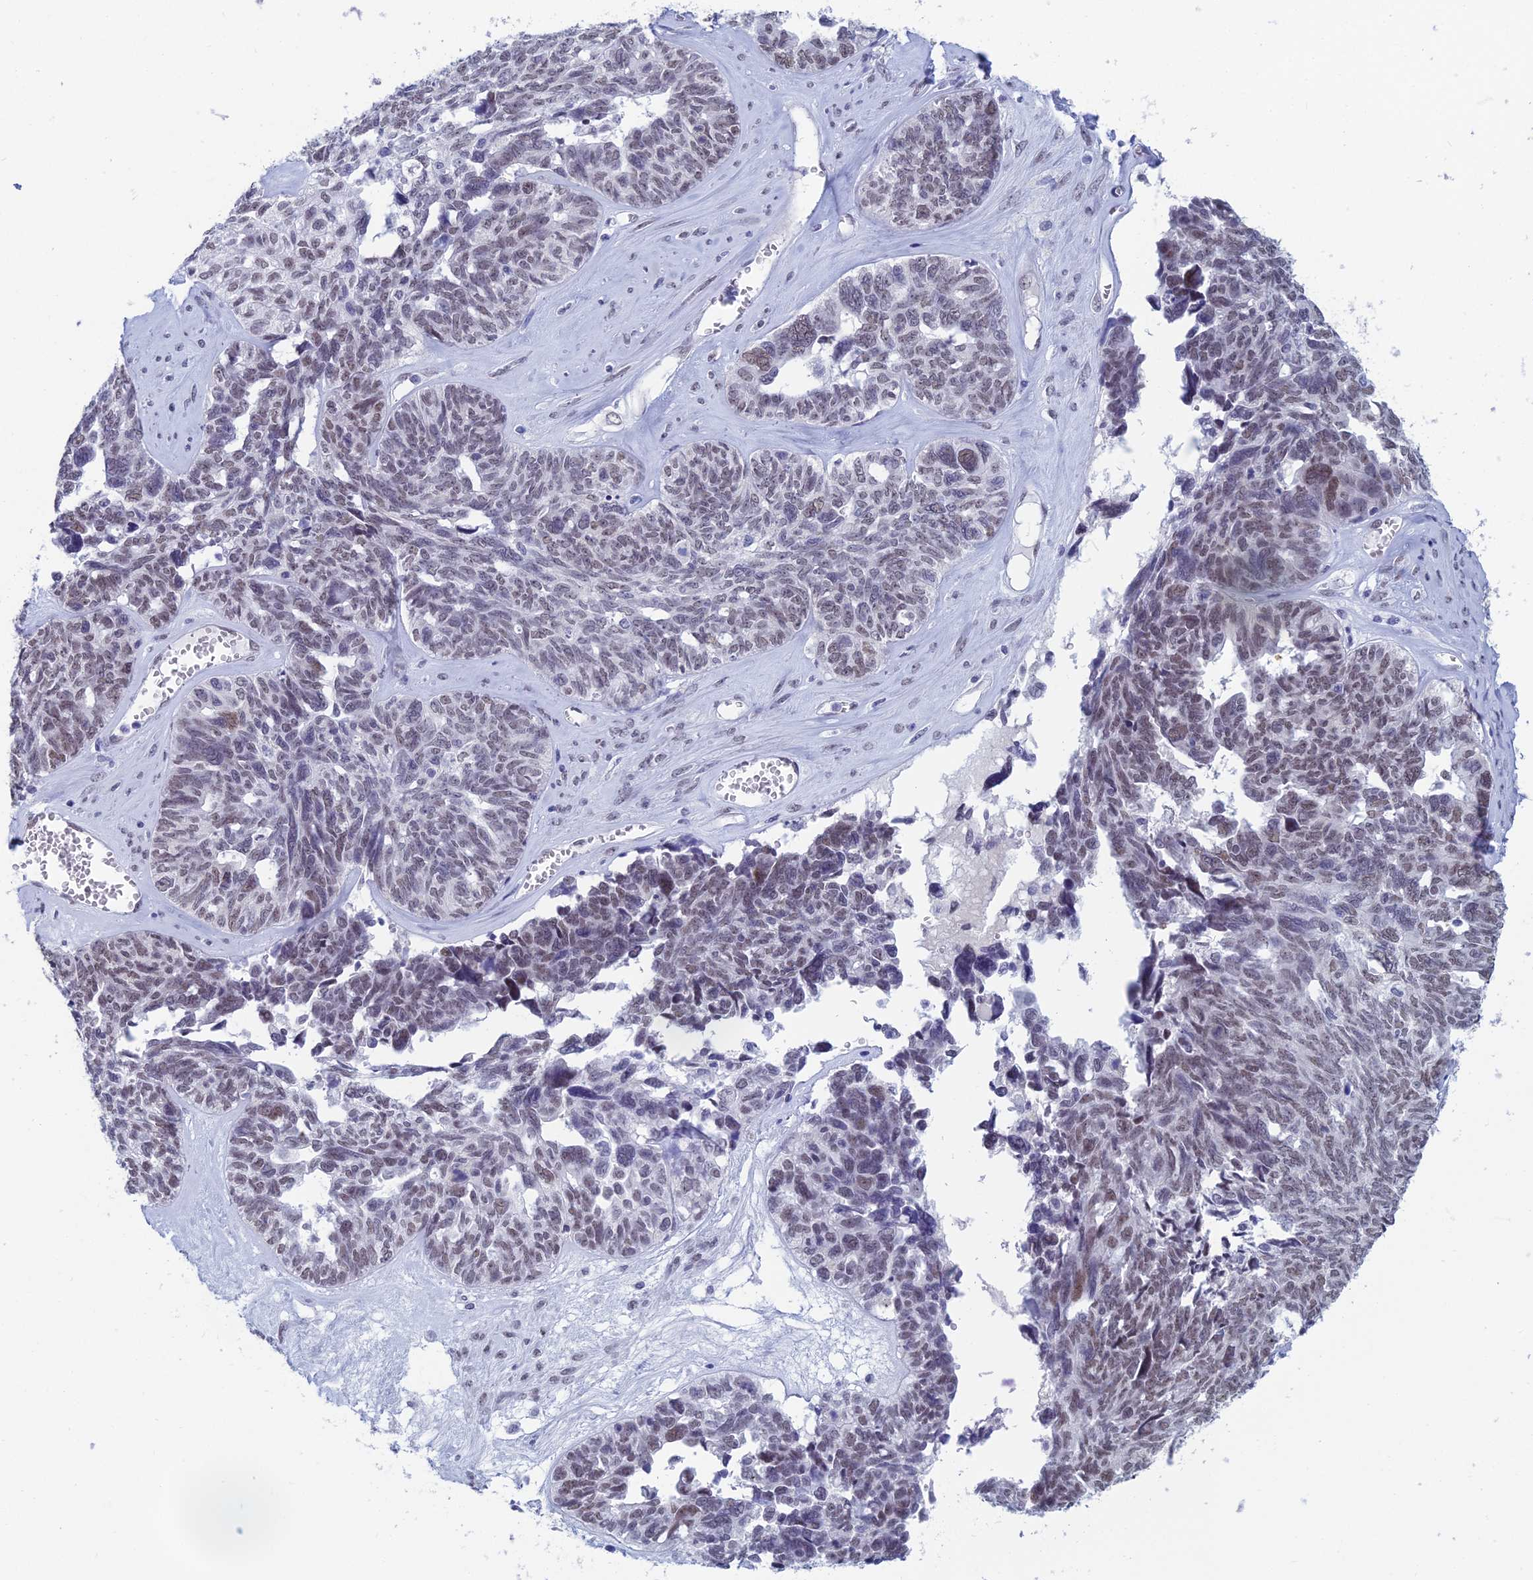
{"staining": {"intensity": "moderate", "quantity": "<25%", "location": "nuclear"}, "tissue": "ovarian cancer", "cell_type": "Tumor cells", "image_type": "cancer", "snomed": [{"axis": "morphology", "description": "Cystadenocarcinoma, serous, NOS"}, {"axis": "topography", "description": "Ovary"}], "caption": "Brown immunohistochemical staining in ovarian serous cystadenocarcinoma shows moderate nuclear staining in approximately <25% of tumor cells.", "gene": "NABP2", "patient": {"sex": "female", "age": 79}}